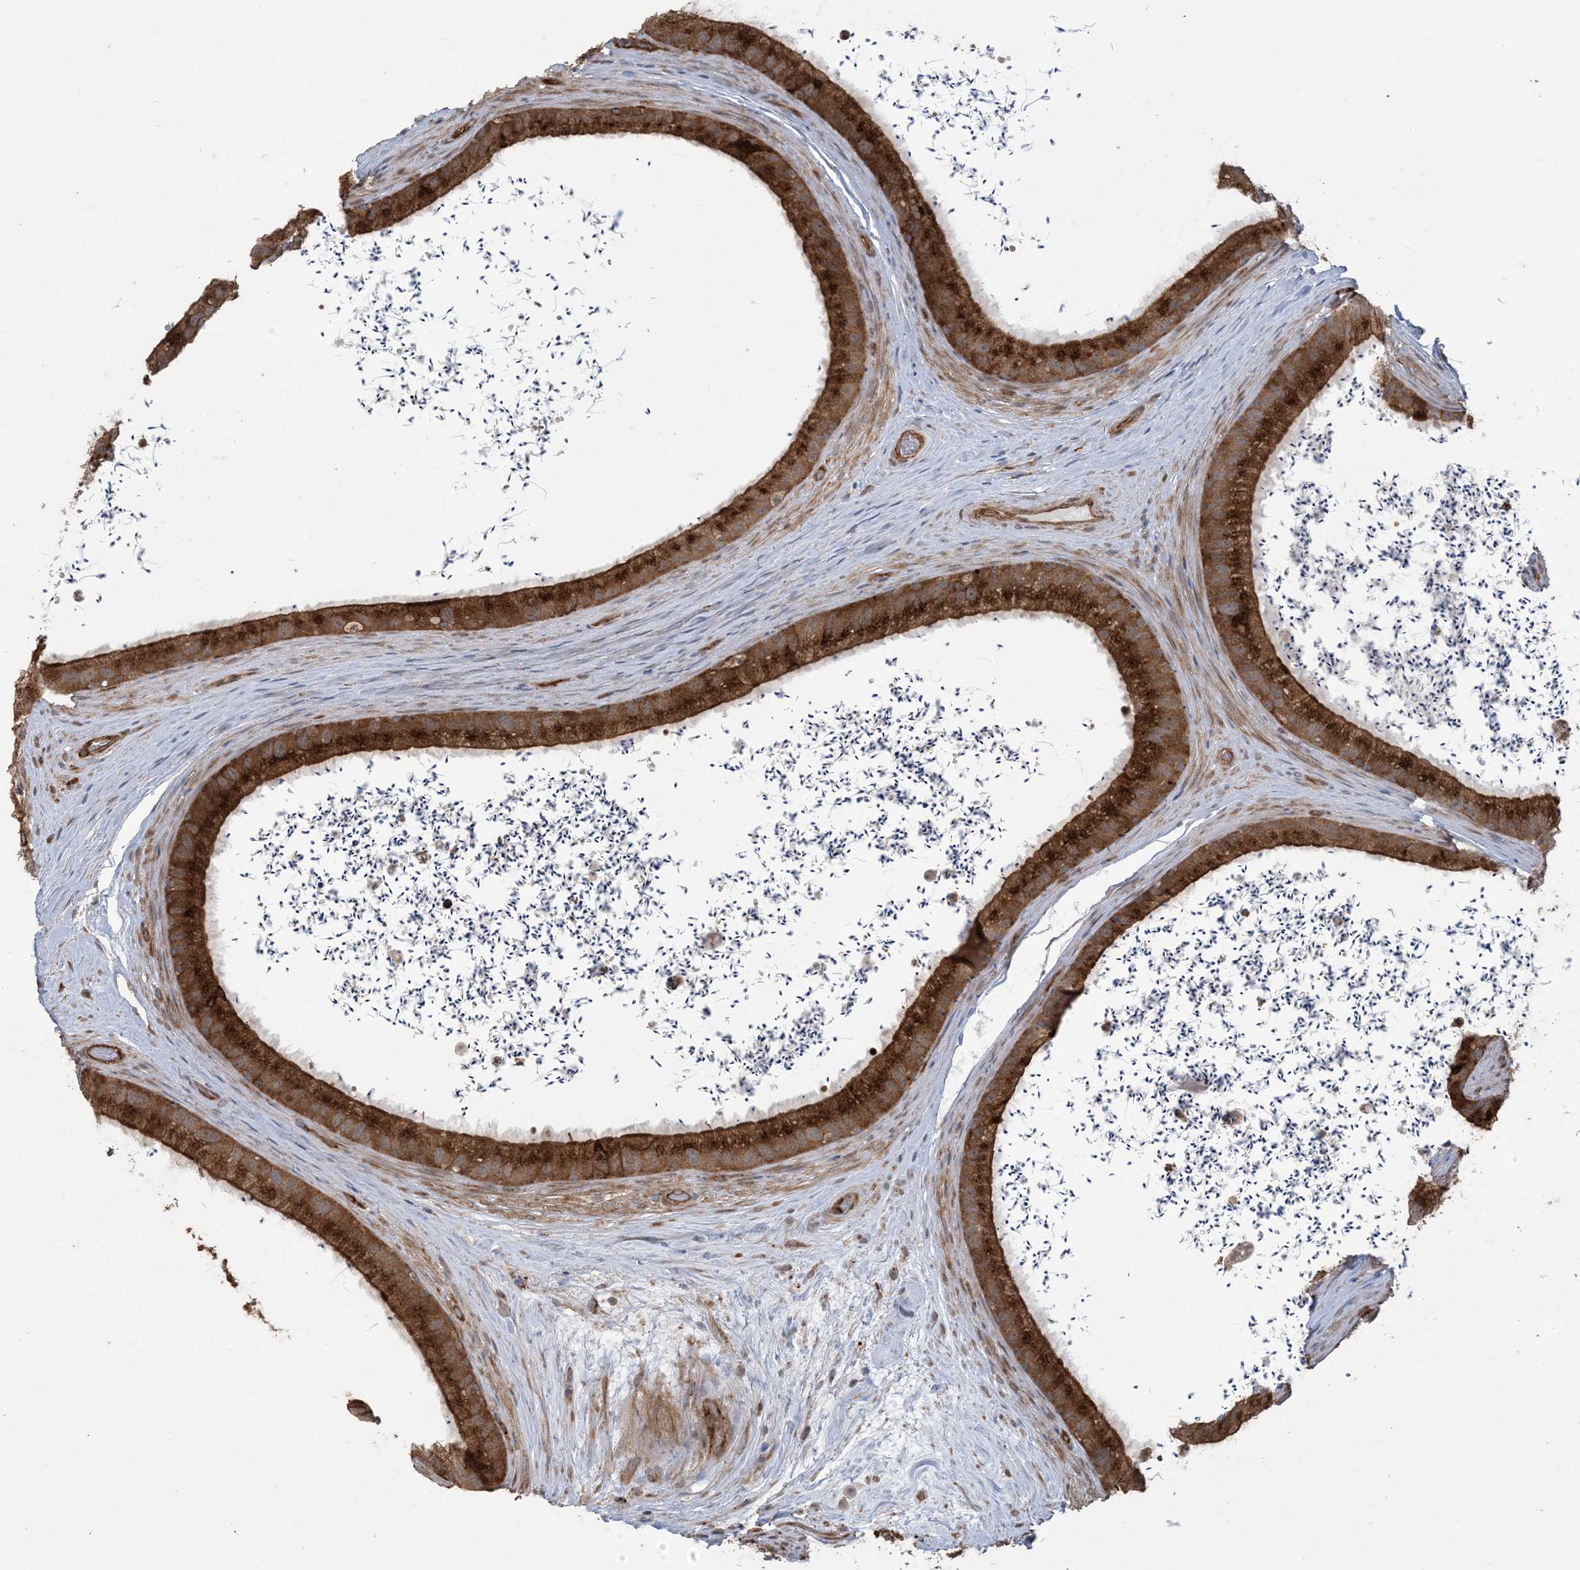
{"staining": {"intensity": "strong", "quantity": ">75%", "location": "cytoplasmic/membranous"}, "tissue": "epididymis", "cell_type": "Glandular cells", "image_type": "normal", "snomed": [{"axis": "morphology", "description": "Normal tissue, NOS"}, {"axis": "topography", "description": "Epididymis, spermatic cord, NOS"}], "caption": "Strong cytoplasmic/membranous positivity for a protein is present in about >75% of glandular cells of normal epididymis using immunohistochemistry (IHC).", "gene": "KLHL18", "patient": {"sex": "male", "age": 50}}